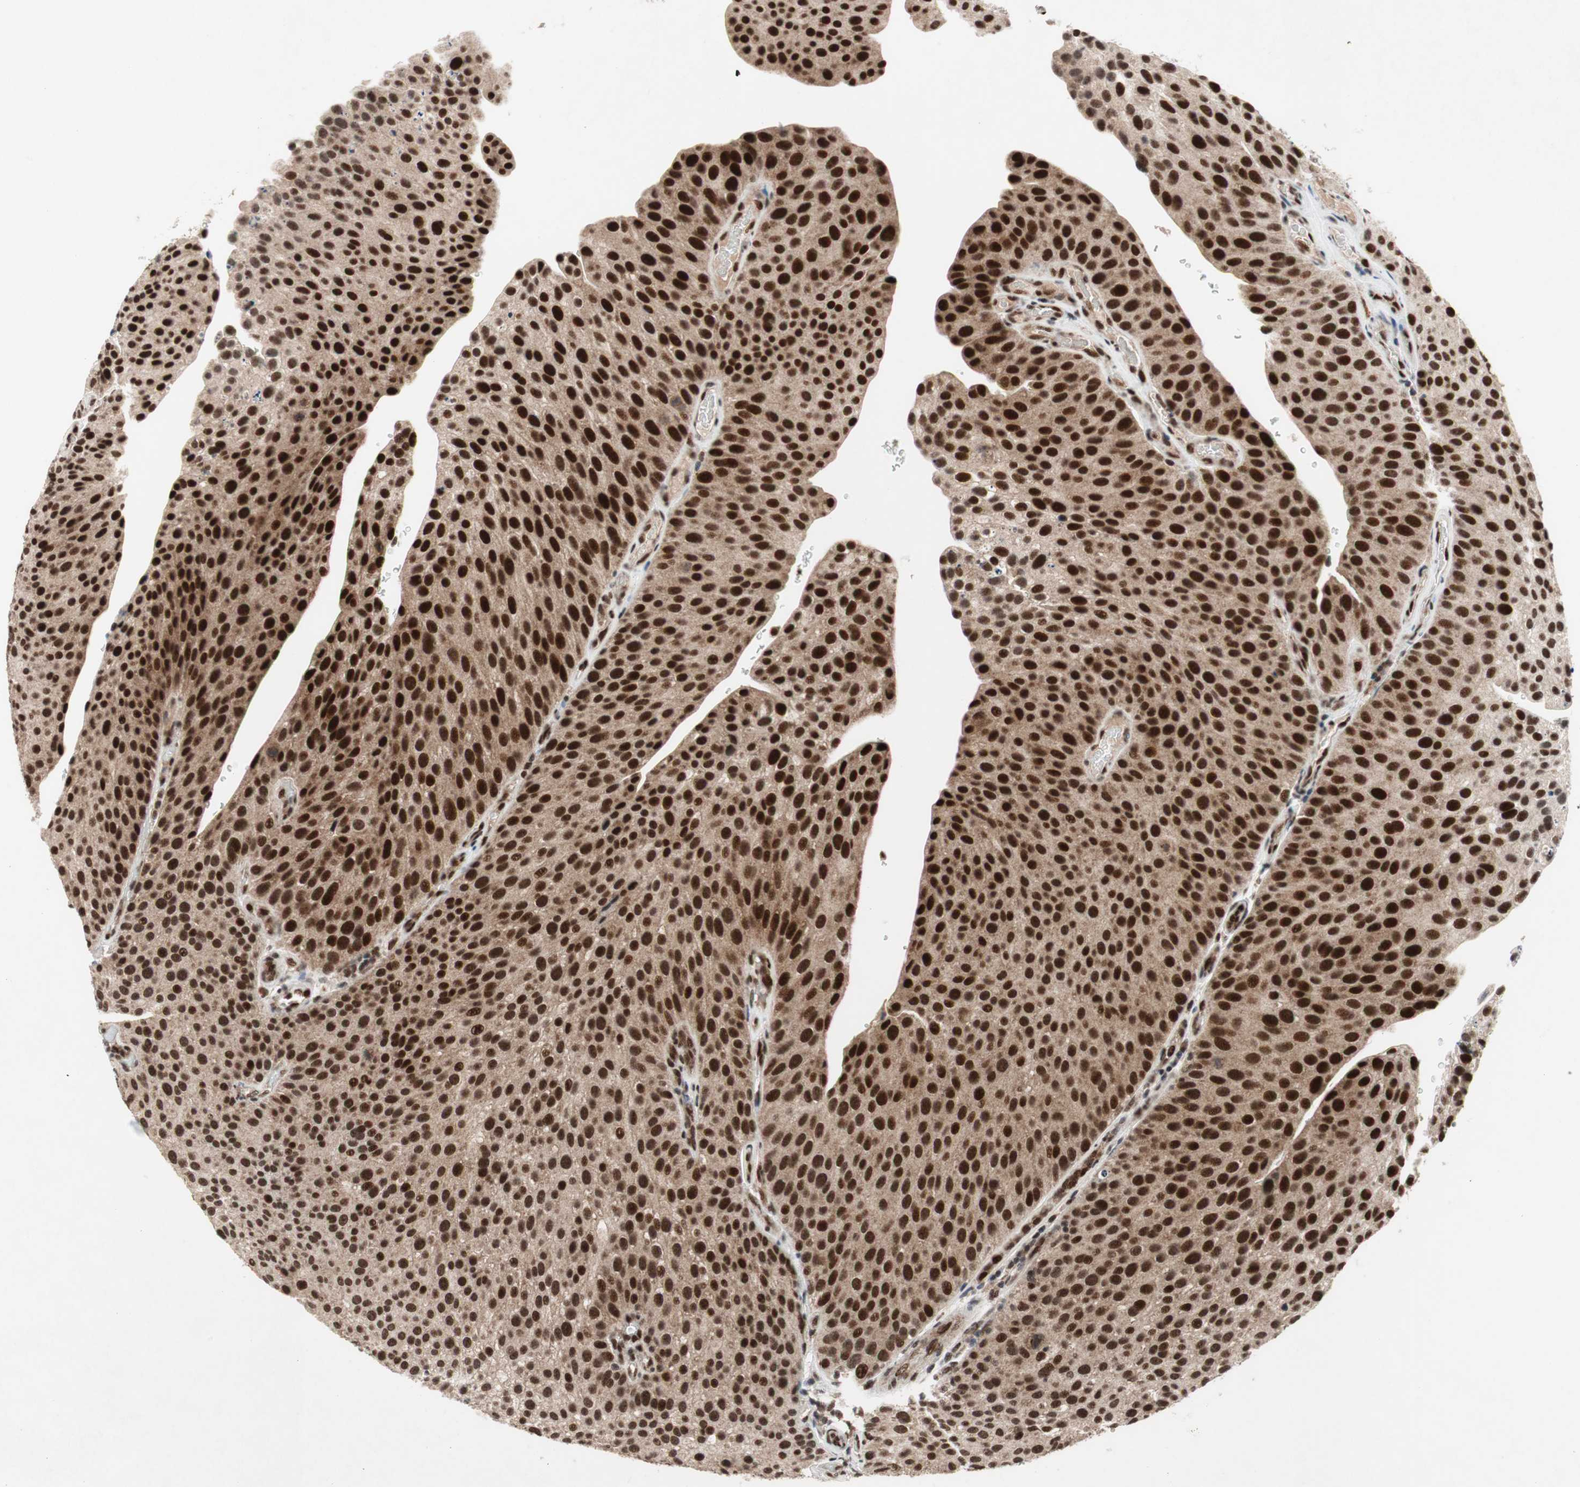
{"staining": {"intensity": "strong", "quantity": ">75%", "location": "nuclear"}, "tissue": "urothelial cancer", "cell_type": "Tumor cells", "image_type": "cancer", "snomed": [{"axis": "morphology", "description": "Urothelial carcinoma, Low grade"}, {"axis": "topography", "description": "Smooth muscle"}, {"axis": "topography", "description": "Urinary bladder"}], "caption": "Urothelial cancer stained with a brown dye displays strong nuclear positive positivity in approximately >75% of tumor cells.", "gene": "TCF12", "patient": {"sex": "male", "age": 60}}